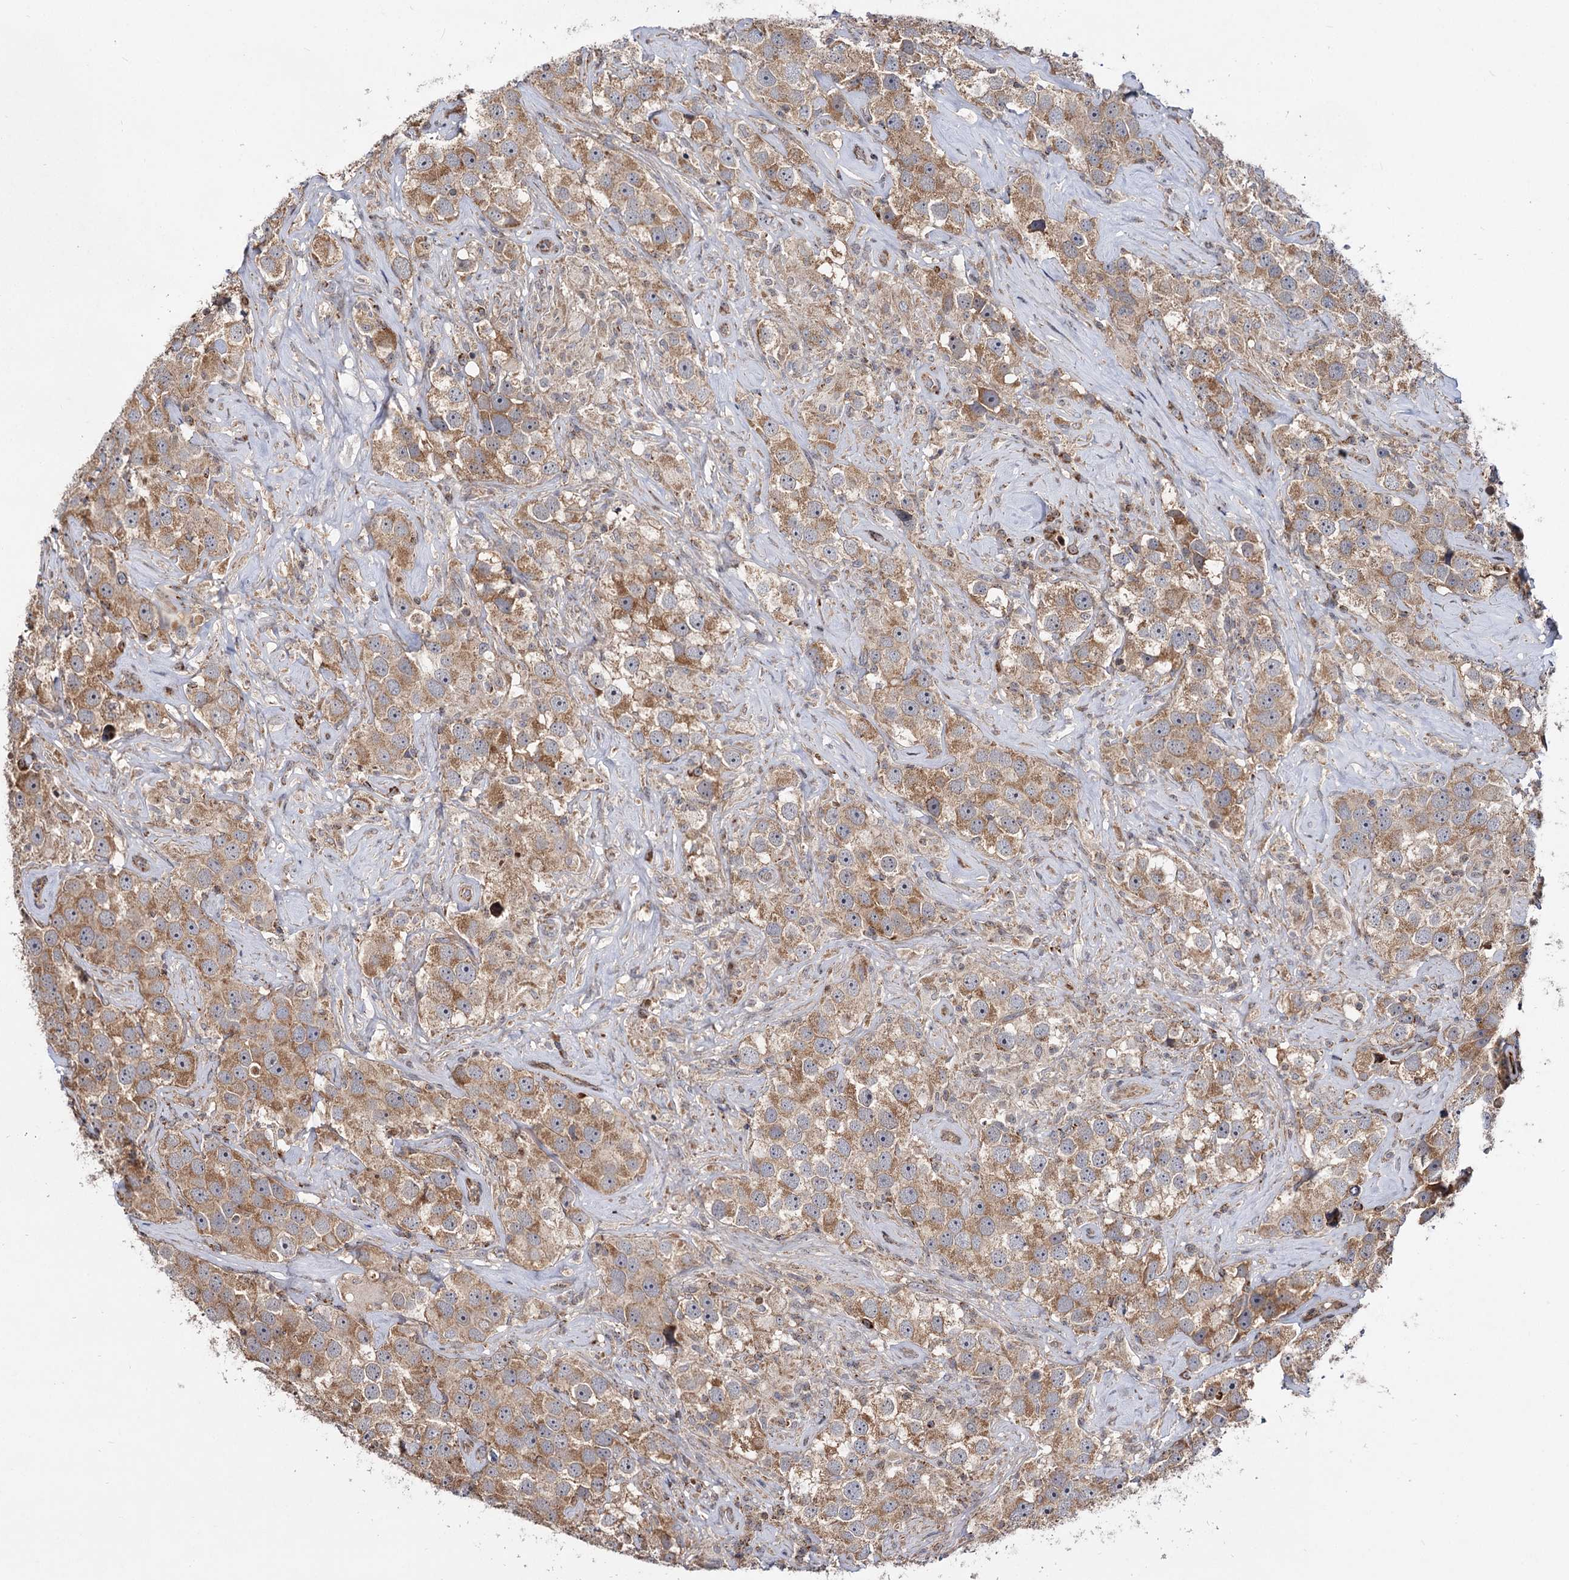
{"staining": {"intensity": "moderate", "quantity": ">75%", "location": "cytoplasmic/membranous"}, "tissue": "testis cancer", "cell_type": "Tumor cells", "image_type": "cancer", "snomed": [{"axis": "morphology", "description": "Seminoma, NOS"}, {"axis": "topography", "description": "Testis"}], "caption": "Immunohistochemistry (IHC) photomicrograph of neoplastic tissue: human testis cancer (seminoma) stained using immunohistochemistry (IHC) demonstrates medium levels of moderate protein expression localized specifically in the cytoplasmic/membranous of tumor cells, appearing as a cytoplasmic/membranous brown color.", "gene": "CEP76", "patient": {"sex": "male", "age": 49}}